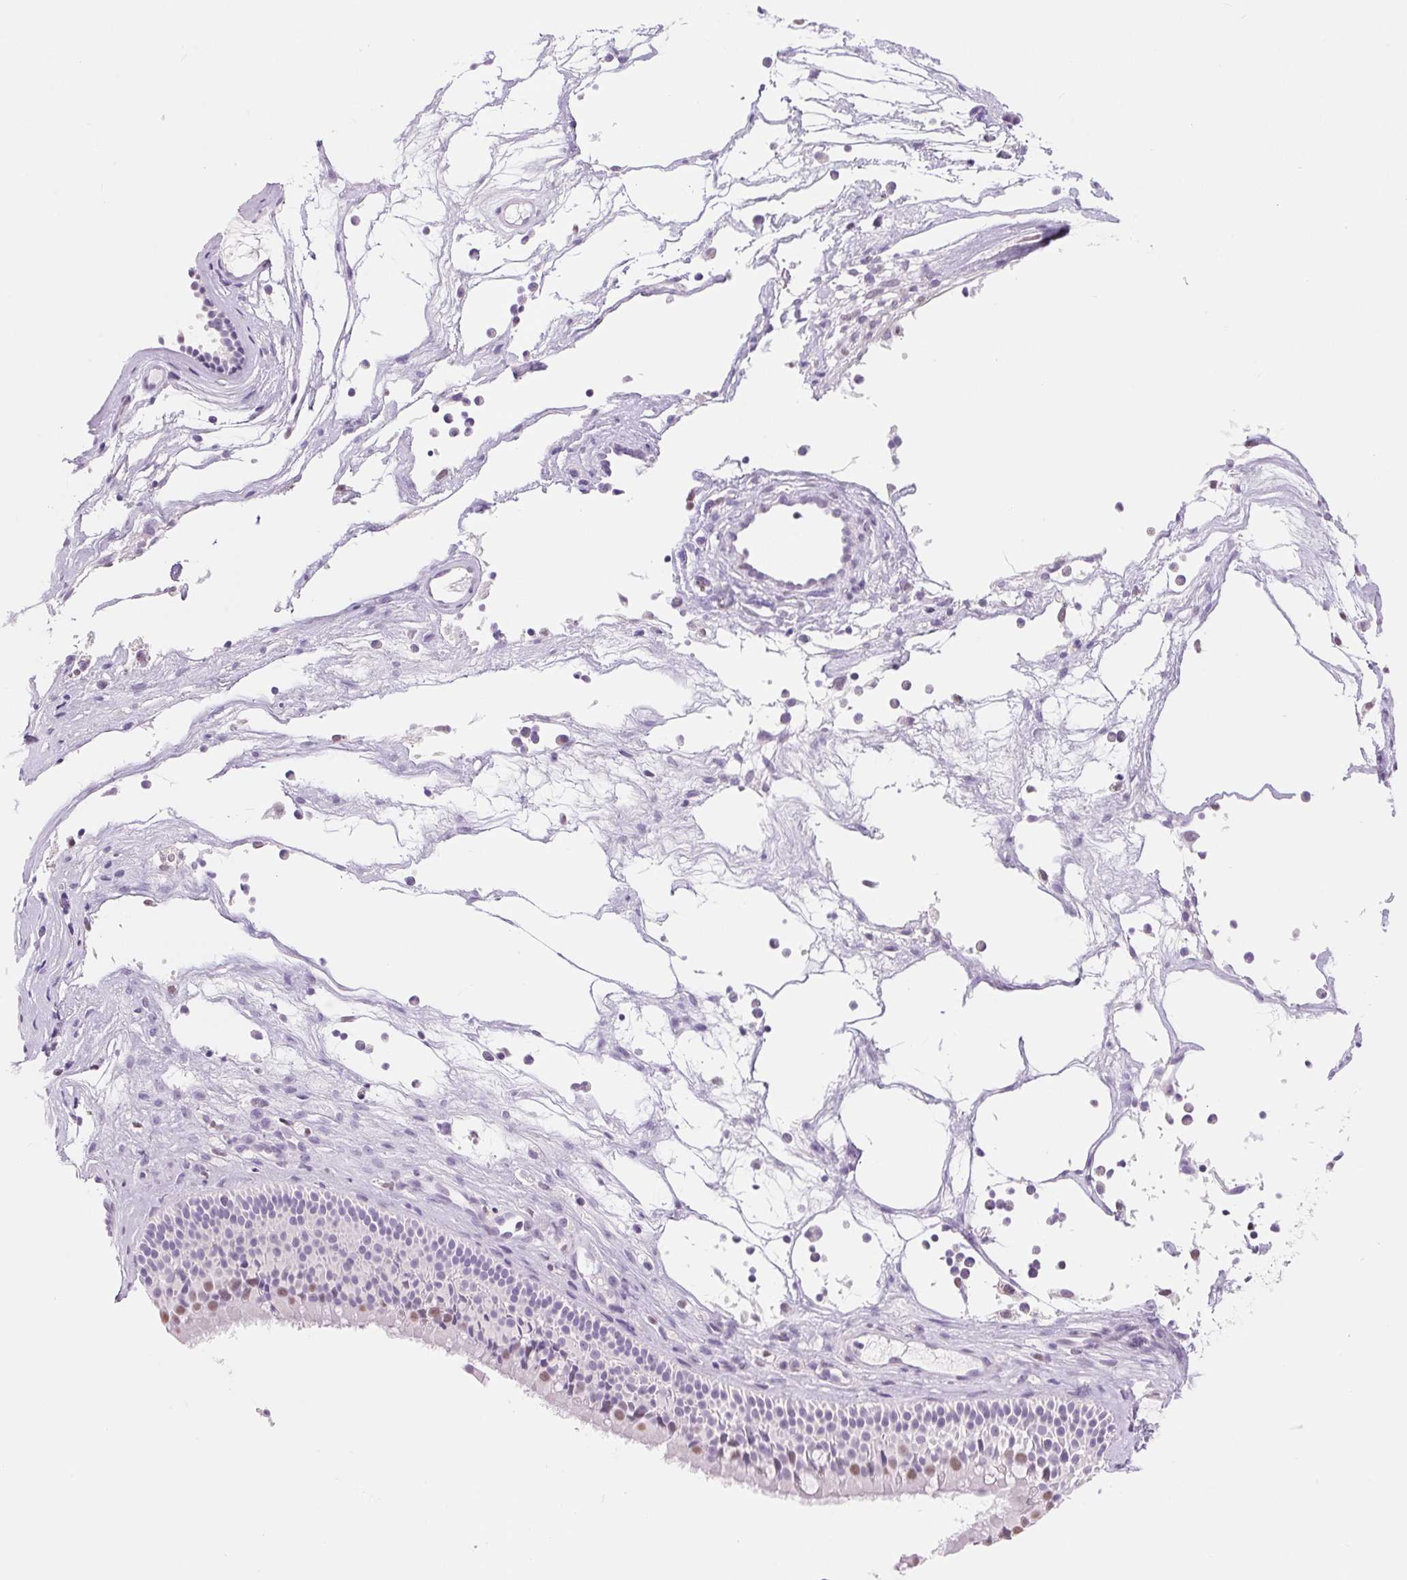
{"staining": {"intensity": "moderate", "quantity": "<25%", "location": "nuclear"}, "tissue": "nasopharynx", "cell_type": "Respiratory epithelial cells", "image_type": "normal", "snomed": [{"axis": "morphology", "description": "Normal tissue, NOS"}, {"axis": "topography", "description": "Nasopharynx"}], "caption": "IHC of unremarkable human nasopharynx exhibits low levels of moderate nuclear positivity in approximately <25% of respiratory epithelial cells.", "gene": "ASGR2", "patient": {"sex": "male", "age": 68}}